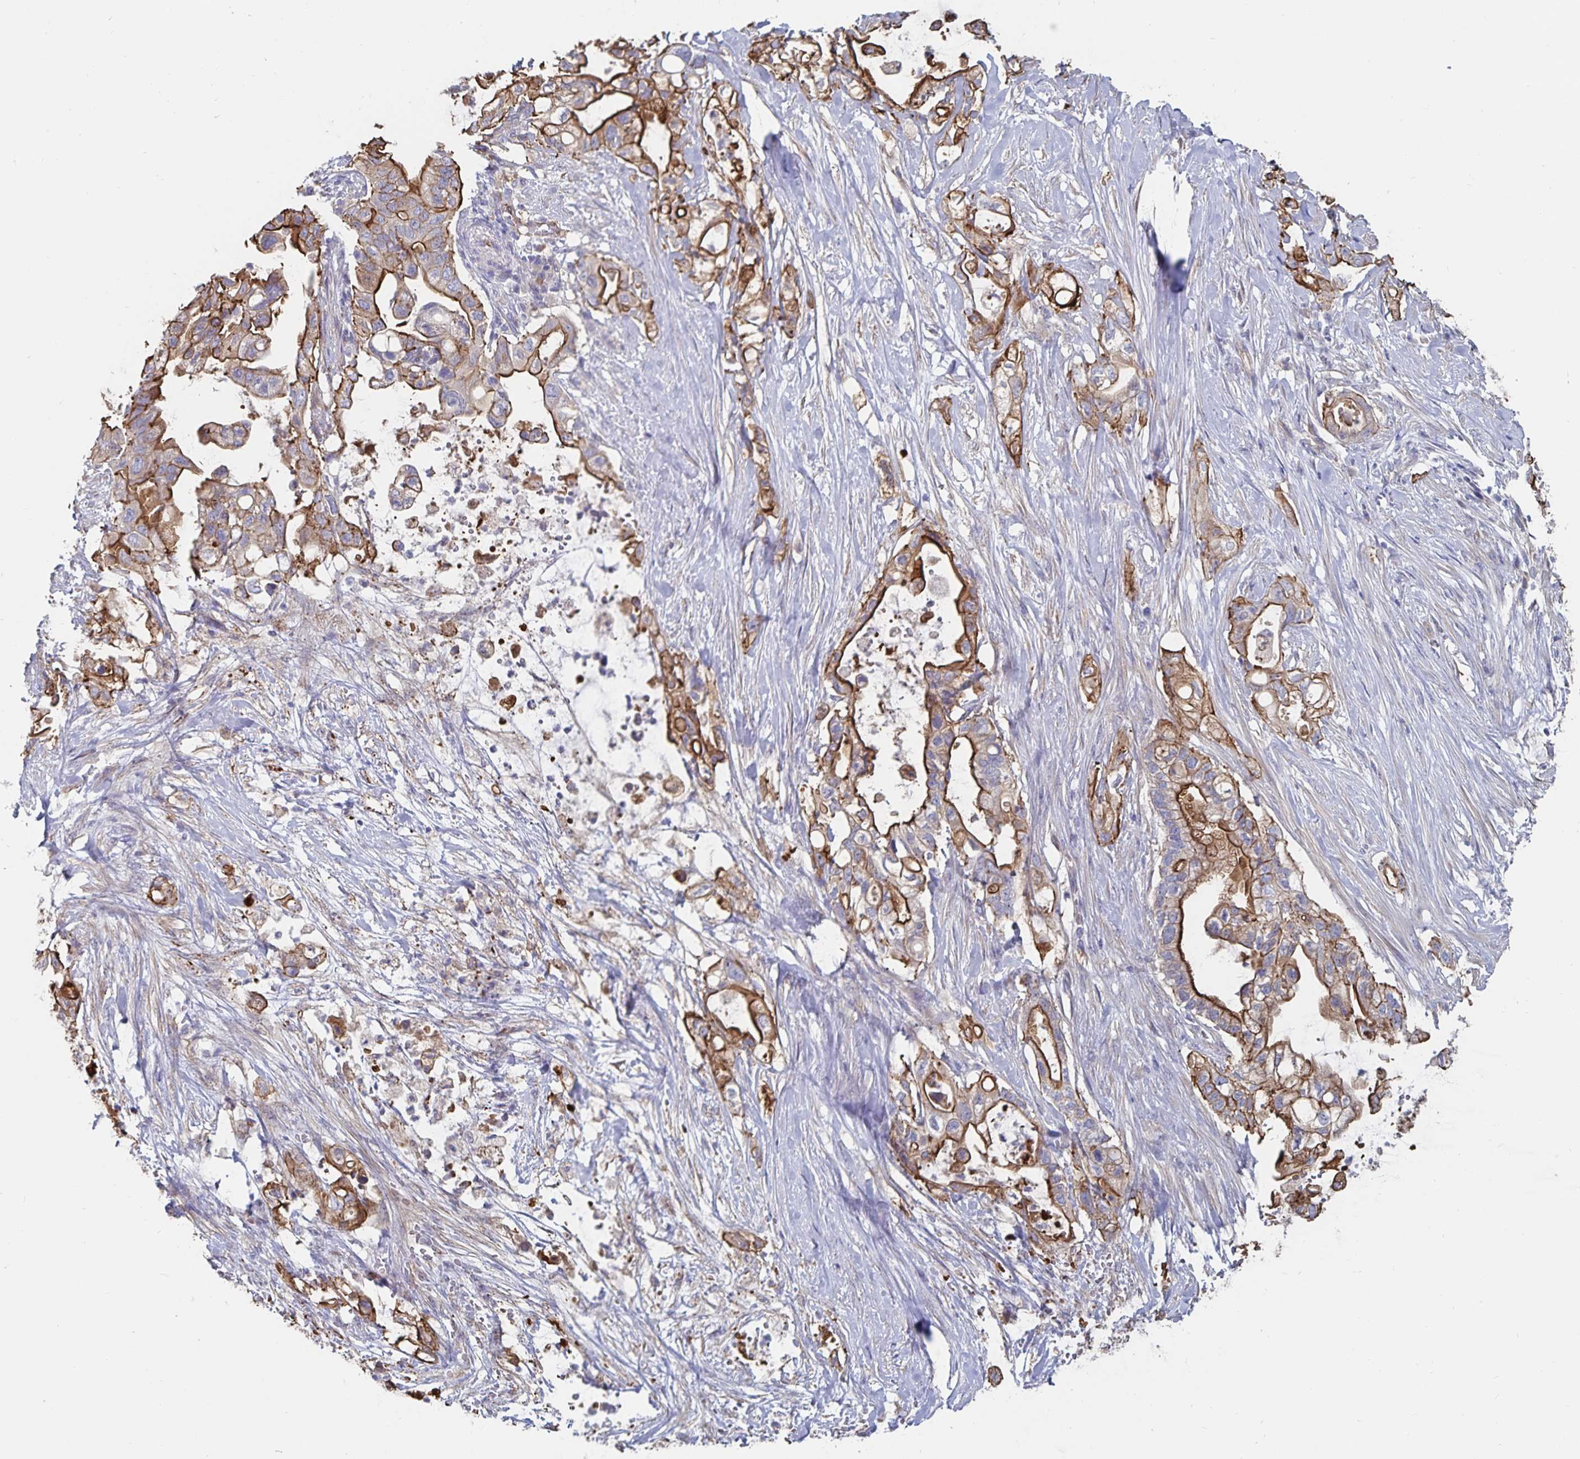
{"staining": {"intensity": "strong", "quantity": "25%-75%", "location": "cytoplasmic/membranous"}, "tissue": "pancreatic cancer", "cell_type": "Tumor cells", "image_type": "cancer", "snomed": [{"axis": "morphology", "description": "Adenocarcinoma, NOS"}, {"axis": "topography", "description": "Pancreas"}], "caption": "Protein expression analysis of pancreatic adenocarcinoma exhibits strong cytoplasmic/membranous expression in about 25%-75% of tumor cells.", "gene": "SSTR1", "patient": {"sex": "female", "age": 72}}